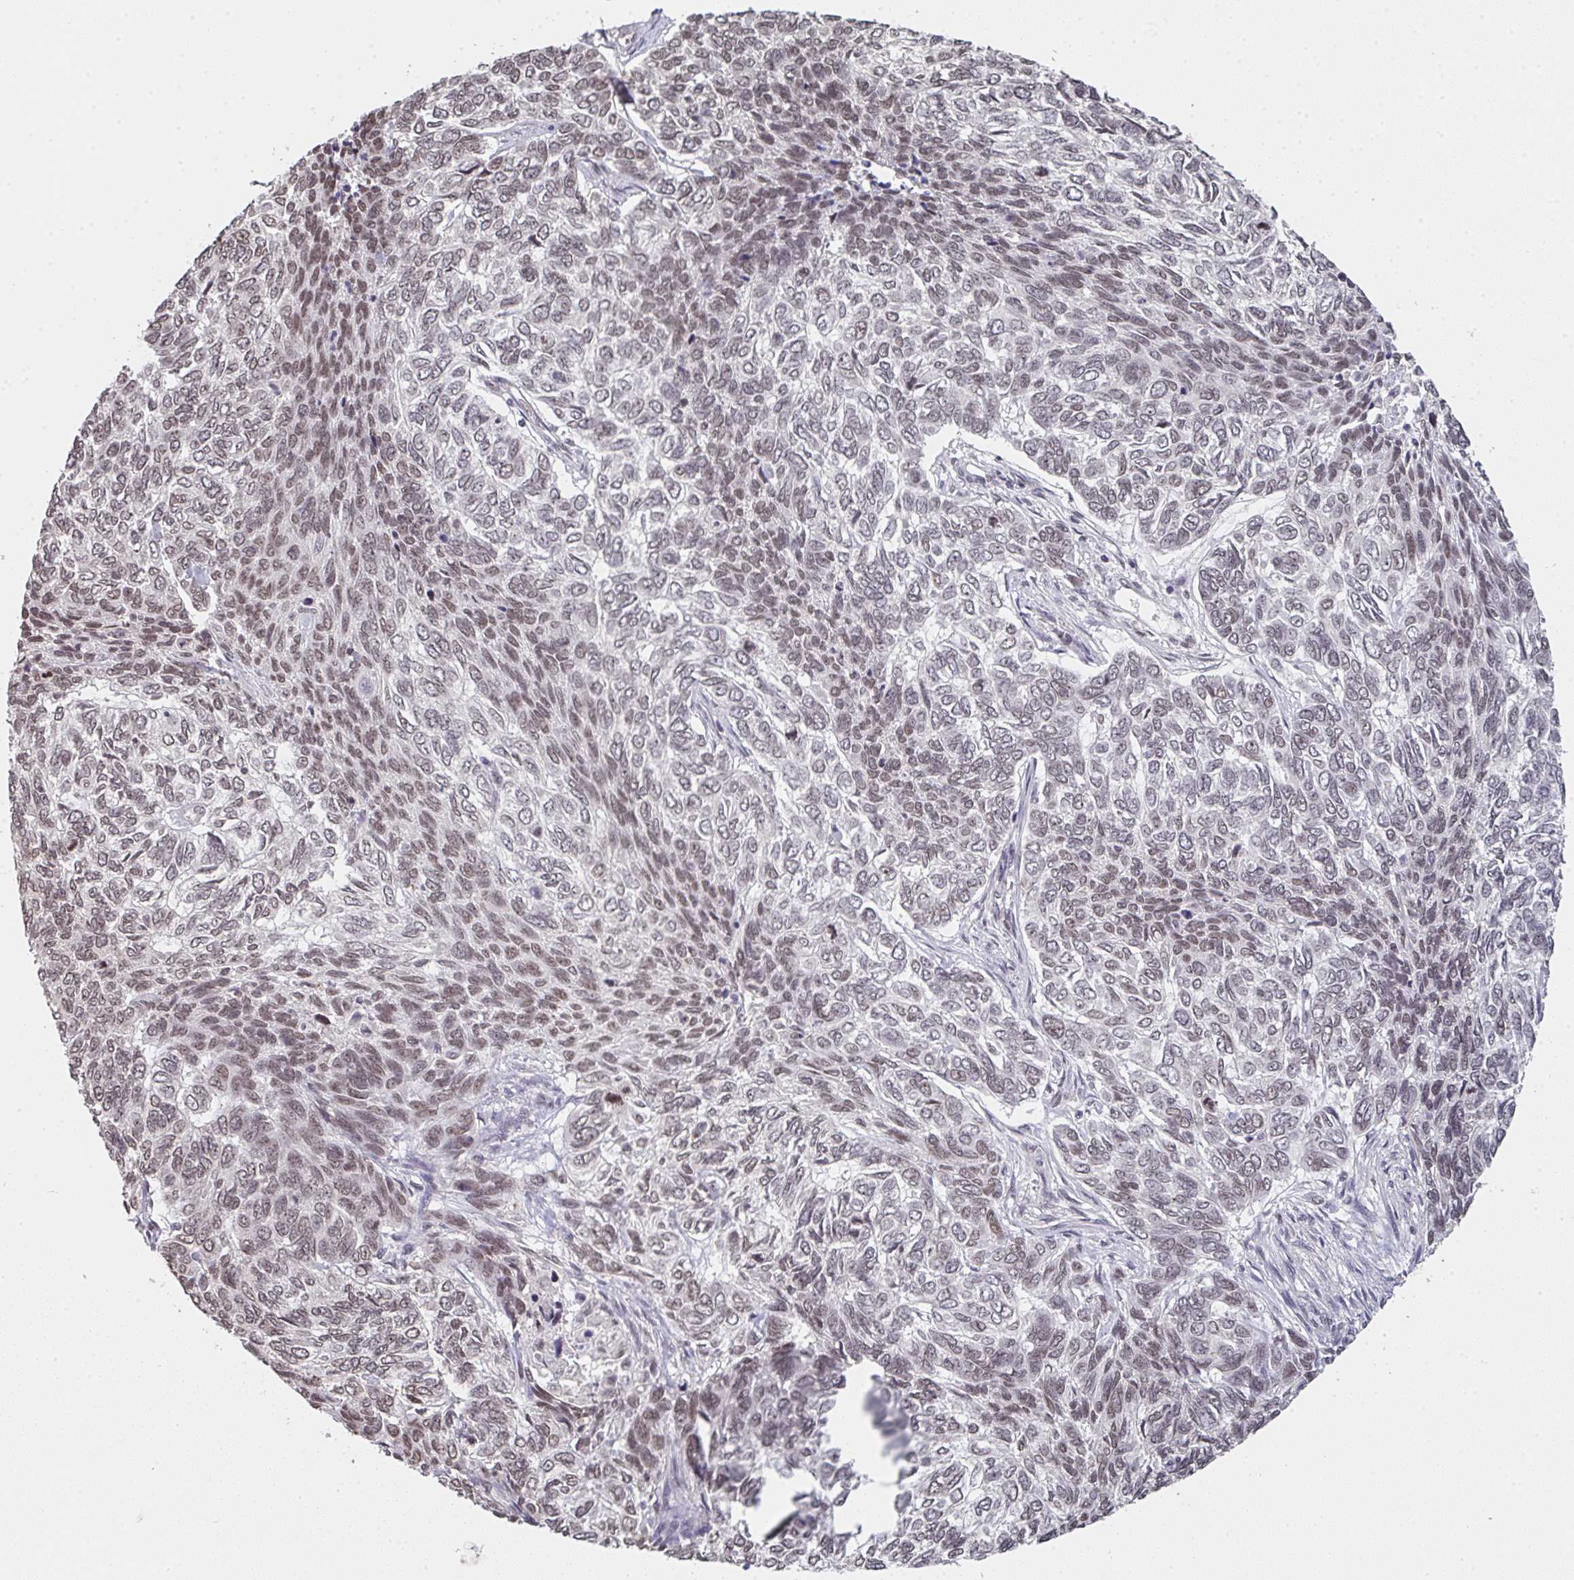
{"staining": {"intensity": "weak", "quantity": ">75%", "location": "nuclear"}, "tissue": "skin cancer", "cell_type": "Tumor cells", "image_type": "cancer", "snomed": [{"axis": "morphology", "description": "Basal cell carcinoma"}, {"axis": "topography", "description": "Skin"}], "caption": "Skin basal cell carcinoma tissue exhibits weak nuclear positivity in about >75% of tumor cells", "gene": "DKC1", "patient": {"sex": "female", "age": 65}}